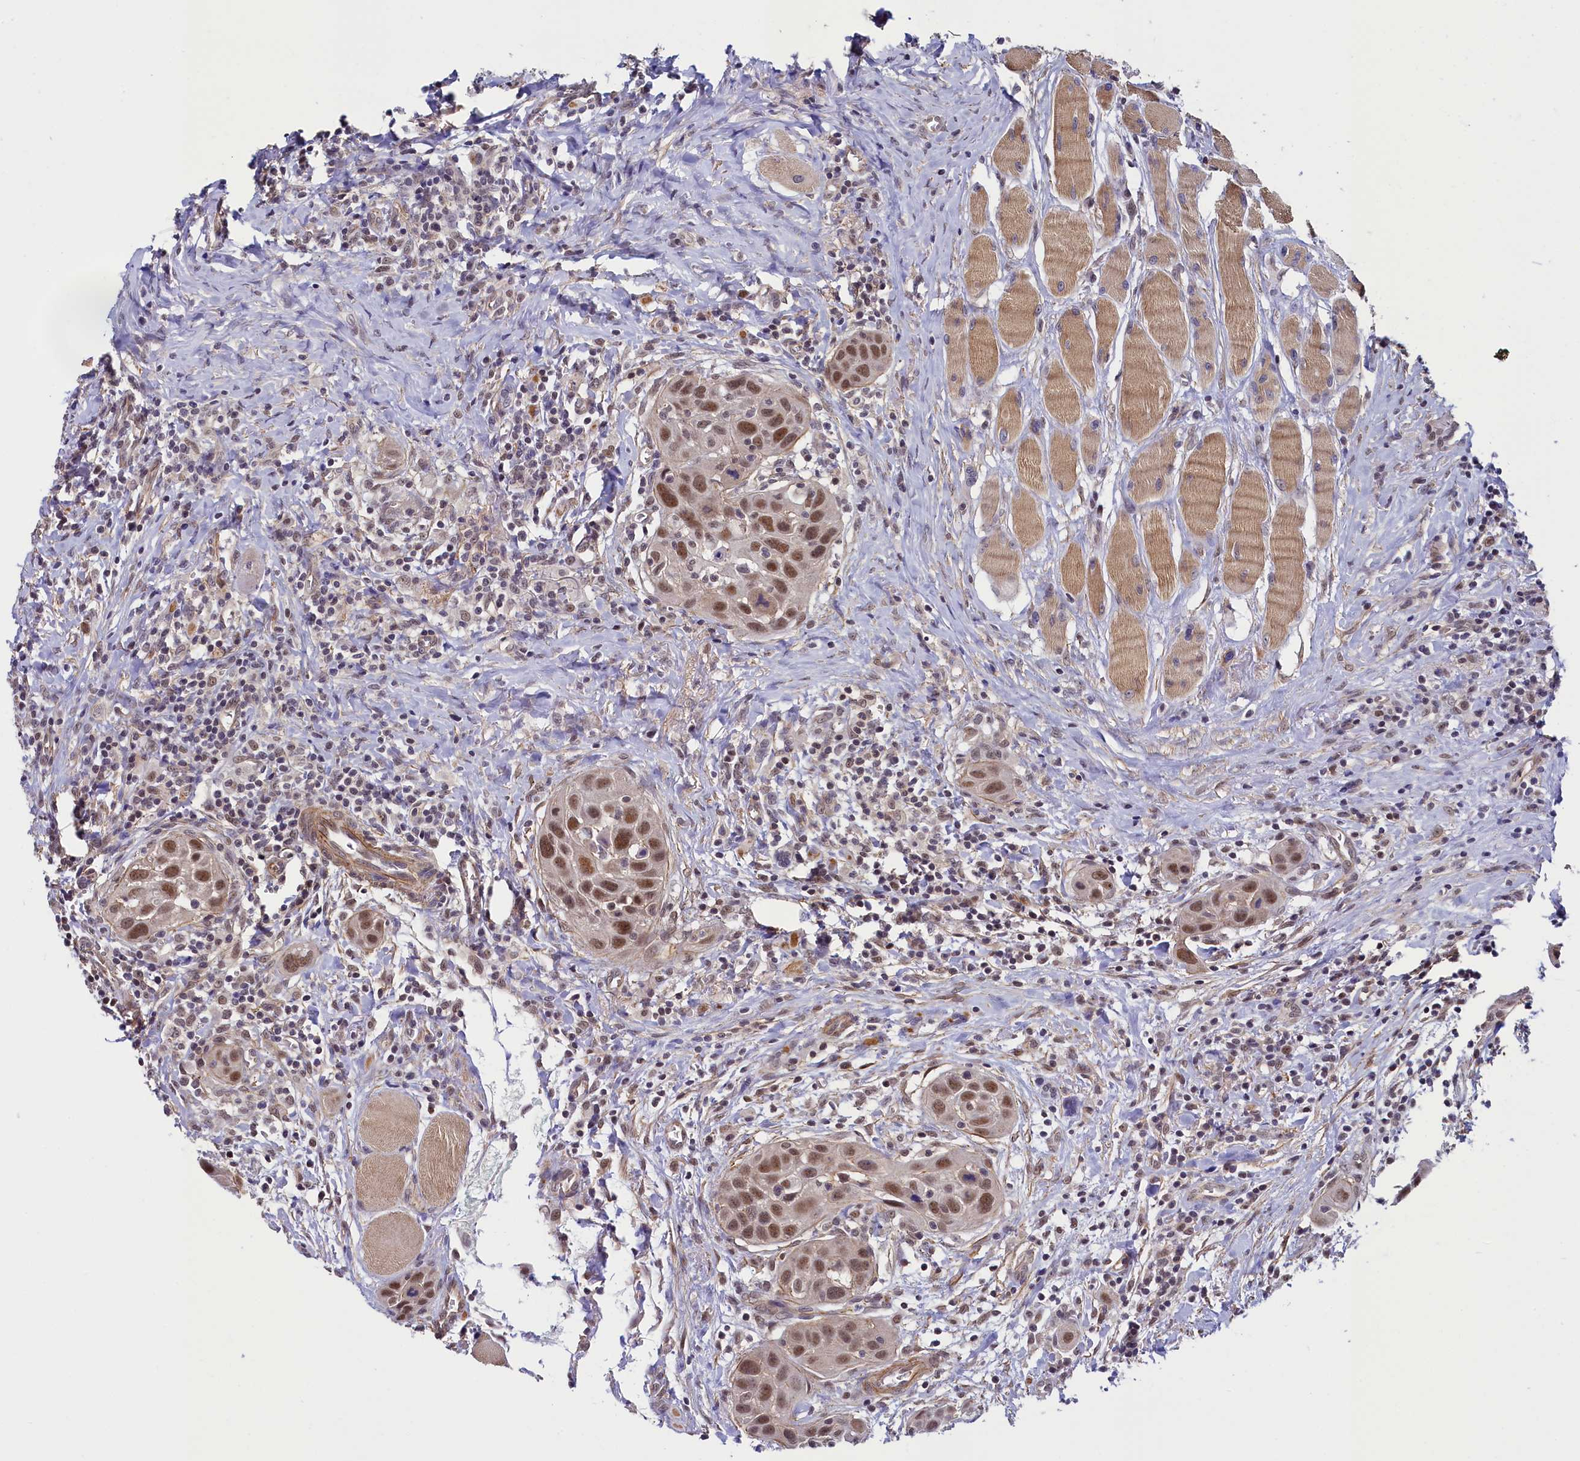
{"staining": {"intensity": "moderate", "quantity": ">75%", "location": "nuclear"}, "tissue": "head and neck cancer", "cell_type": "Tumor cells", "image_type": "cancer", "snomed": [{"axis": "morphology", "description": "Squamous cell carcinoma, NOS"}, {"axis": "topography", "description": "Oral tissue"}, {"axis": "topography", "description": "Head-Neck"}], "caption": "The histopathology image displays staining of head and neck cancer, revealing moderate nuclear protein expression (brown color) within tumor cells. The protein is shown in brown color, while the nuclei are stained blue.", "gene": "INTS14", "patient": {"sex": "female", "age": 50}}